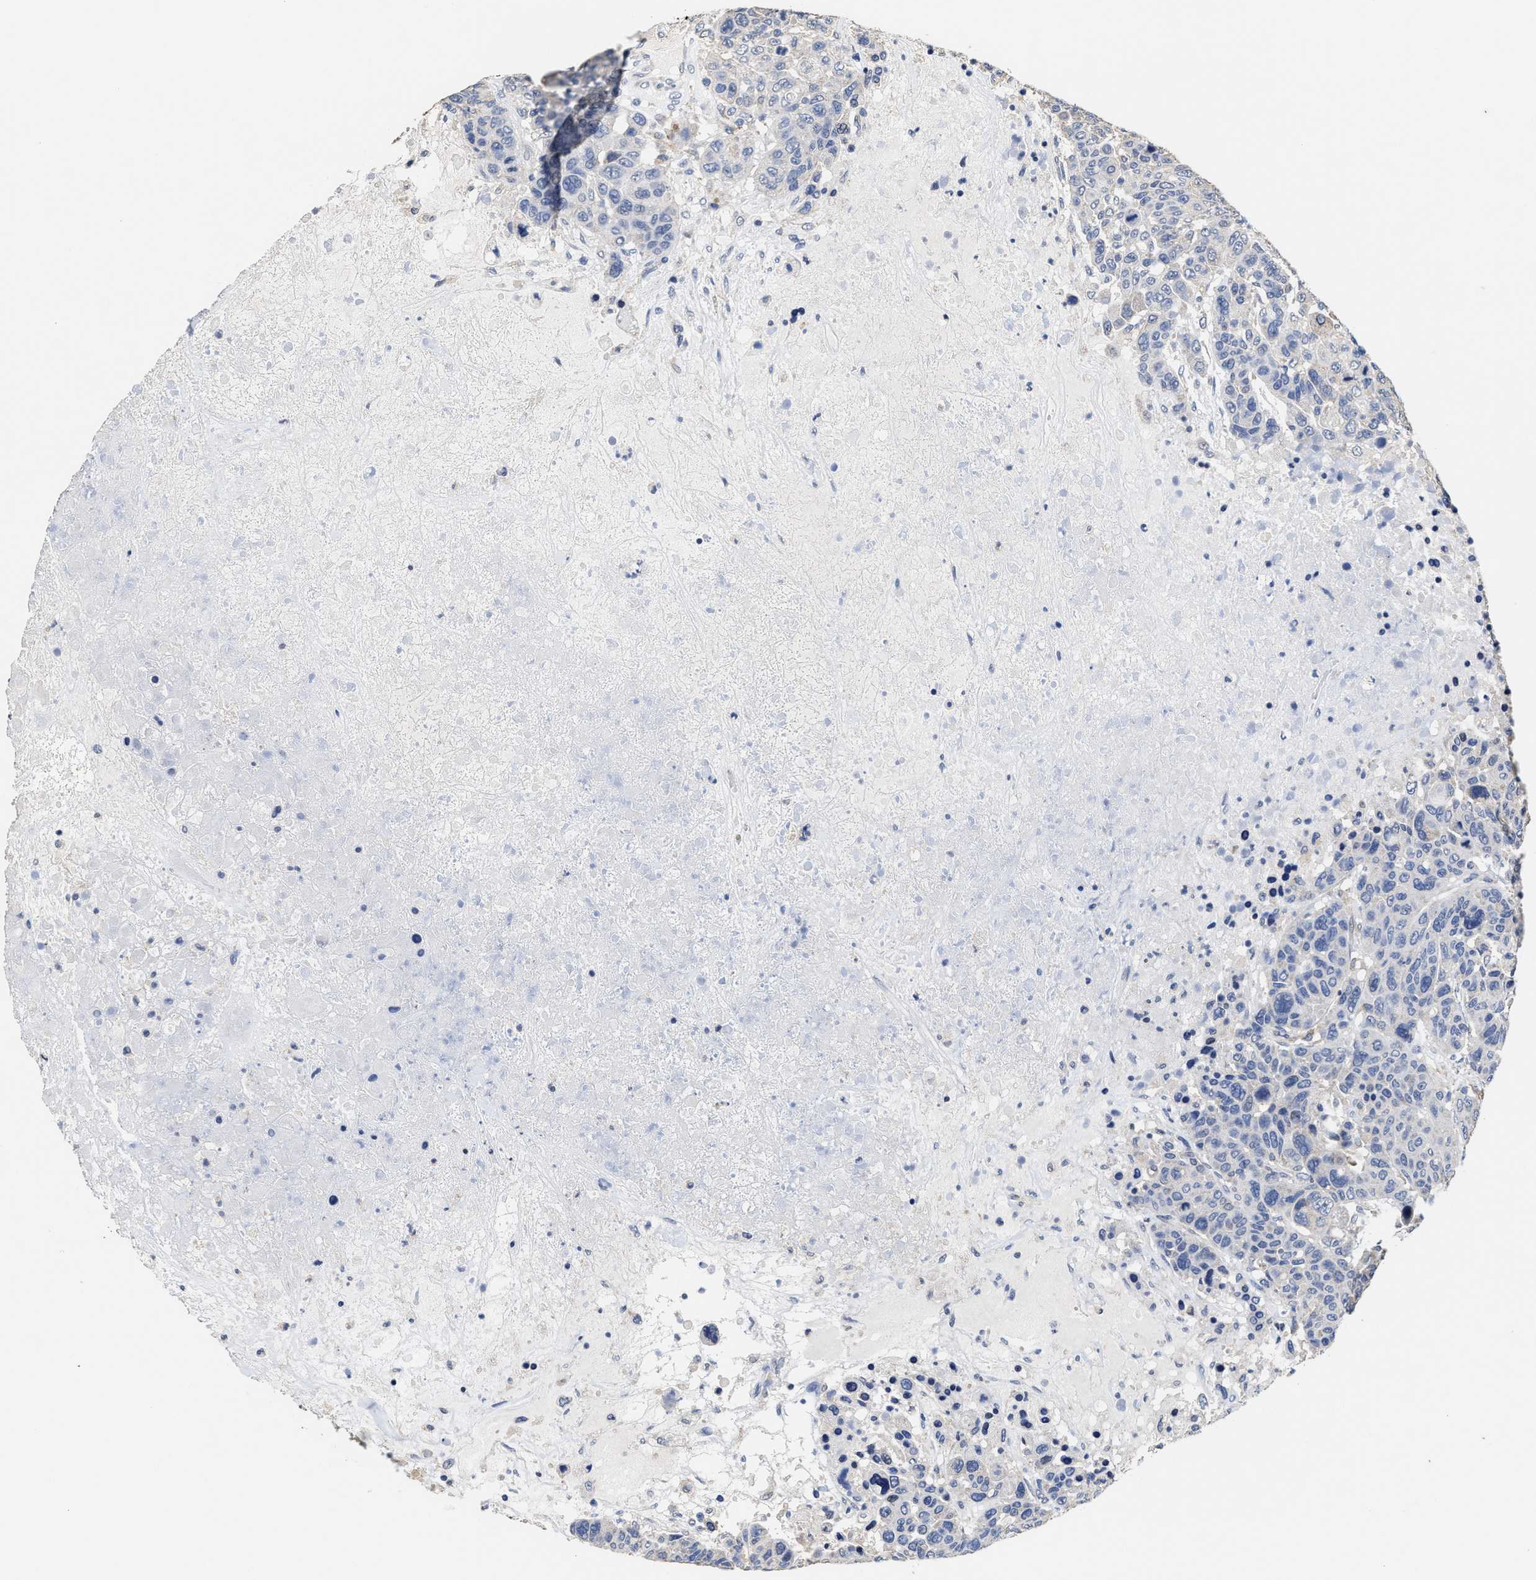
{"staining": {"intensity": "negative", "quantity": "none", "location": "none"}, "tissue": "breast cancer", "cell_type": "Tumor cells", "image_type": "cancer", "snomed": [{"axis": "morphology", "description": "Duct carcinoma"}, {"axis": "topography", "description": "Breast"}], "caption": "Intraductal carcinoma (breast) was stained to show a protein in brown. There is no significant staining in tumor cells.", "gene": "ZFAT", "patient": {"sex": "female", "age": 37}}